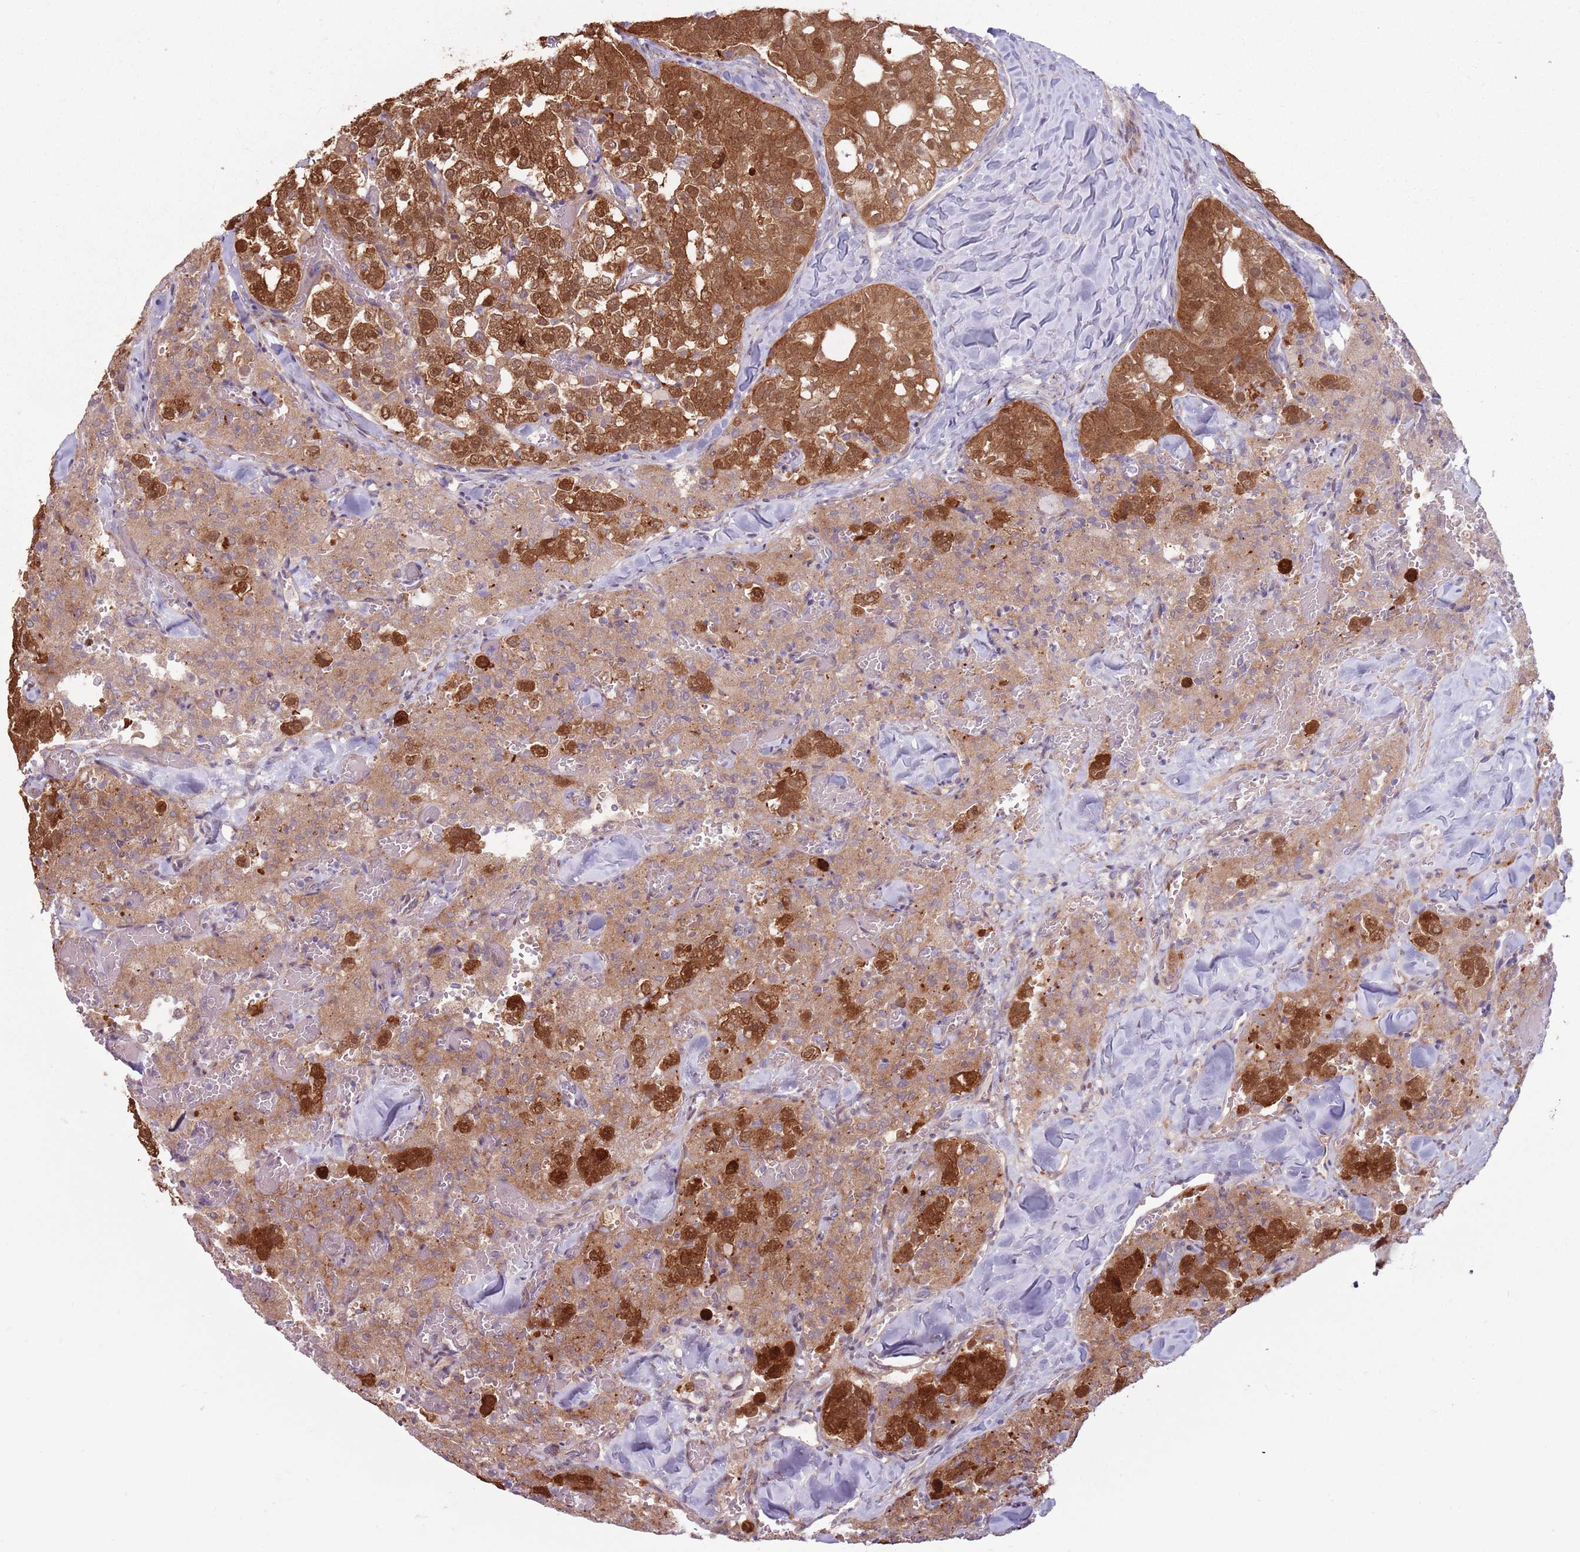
{"staining": {"intensity": "strong", "quantity": "25%-75%", "location": "cytoplasmic/membranous,nuclear"}, "tissue": "thyroid cancer", "cell_type": "Tumor cells", "image_type": "cancer", "snomed": [{"axis": "morphology", "description": "Follicular adenoma carcinoma, NOS"}, {"axis": "topography", "description": "Thyroid gland"}], "caption": "High-power microscopy captured an IHC photomicrograph of thyroid cancer, revealing strong cytoplasmic/membranous and nuclear staining in approximately 25%-75% of tumor cells.", "gene": "CCDC150", "patient": {"sex": "male", "age": 75}}